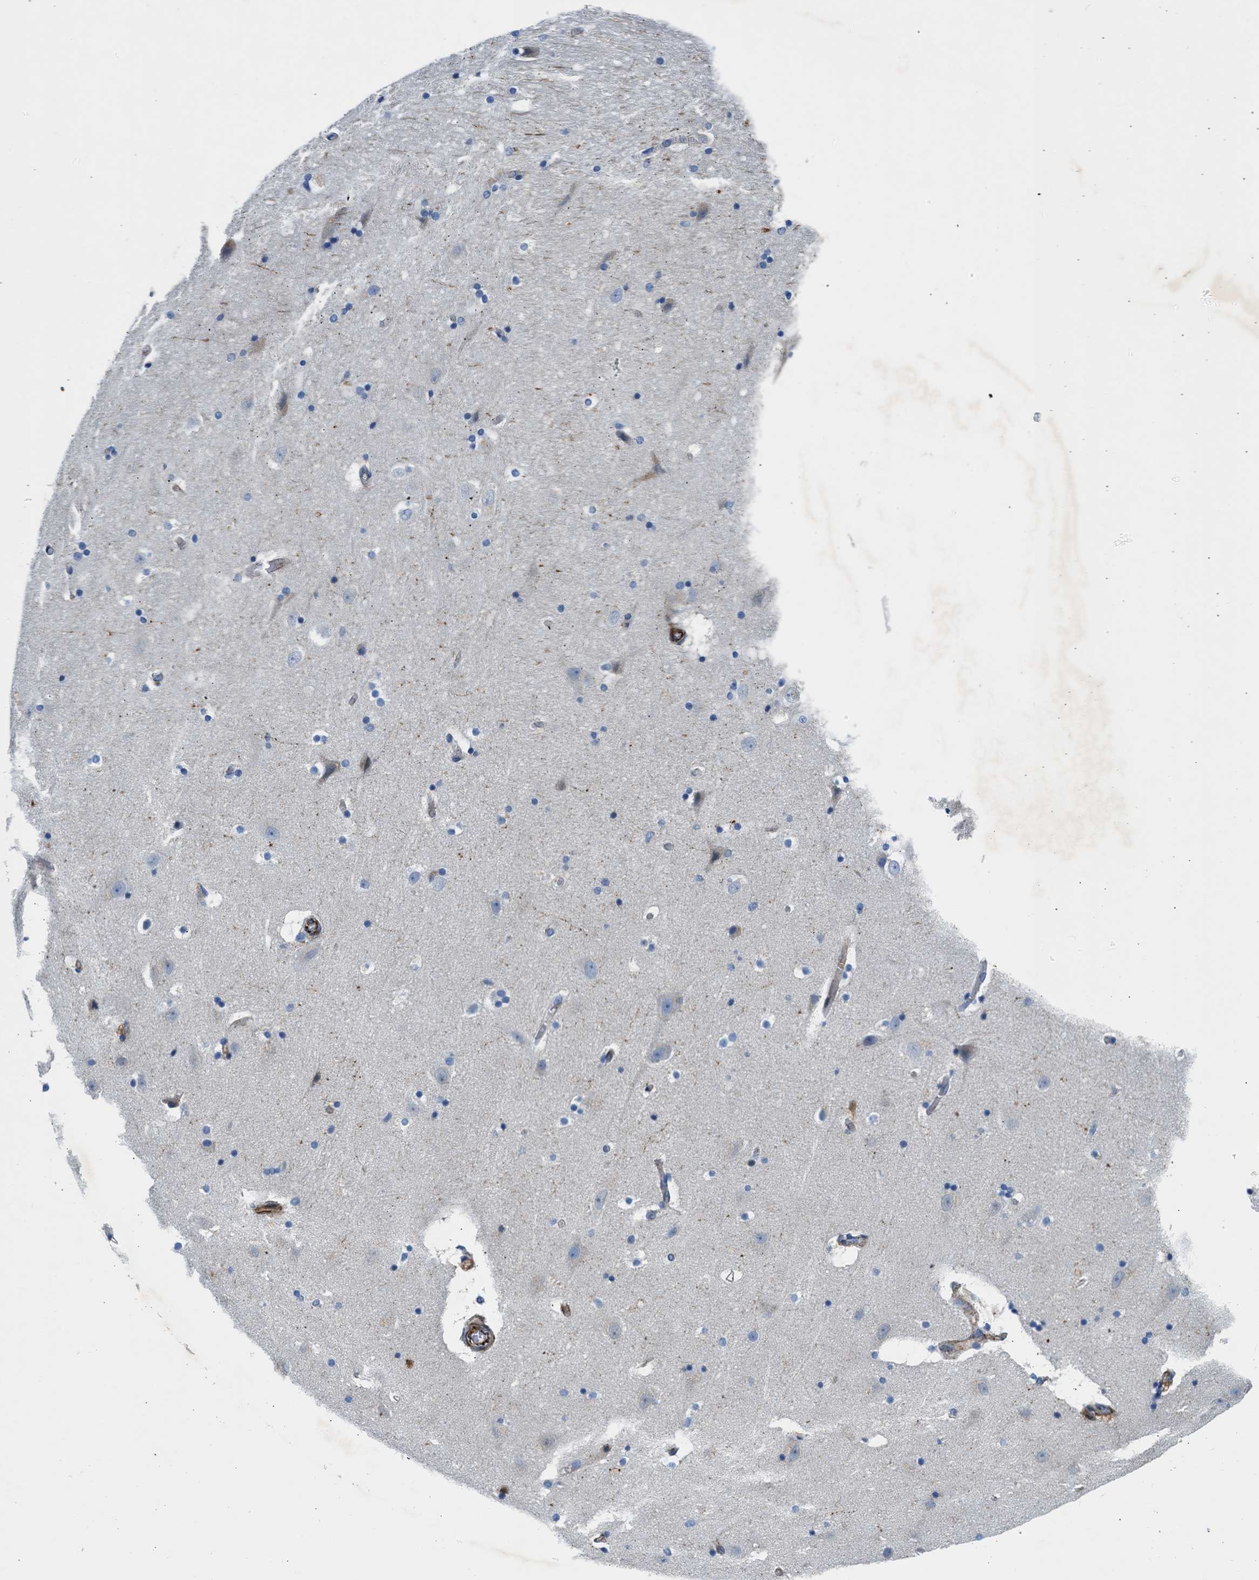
{"staining": {"intensity": "weak", "quantity": "<25%", "location": "cytoplasmic/membranous"}, "tissue": "hippocampus", "cell_type": "Glial cells", "image_type": "normal", "snomed": [{"axis": "morphology", "description": "Normal tissue, NOS"}, {"axis": "topography", "description": "Hippocampus"}], "caption": "Immunohistochemistry (IHC) photomicrograph of unremarkable hippocampus stained for a protein (brown), which demonstrates no staining in glial cells.", "gene": "ULK4", "patient": {"sex": "male", "age": 45}}